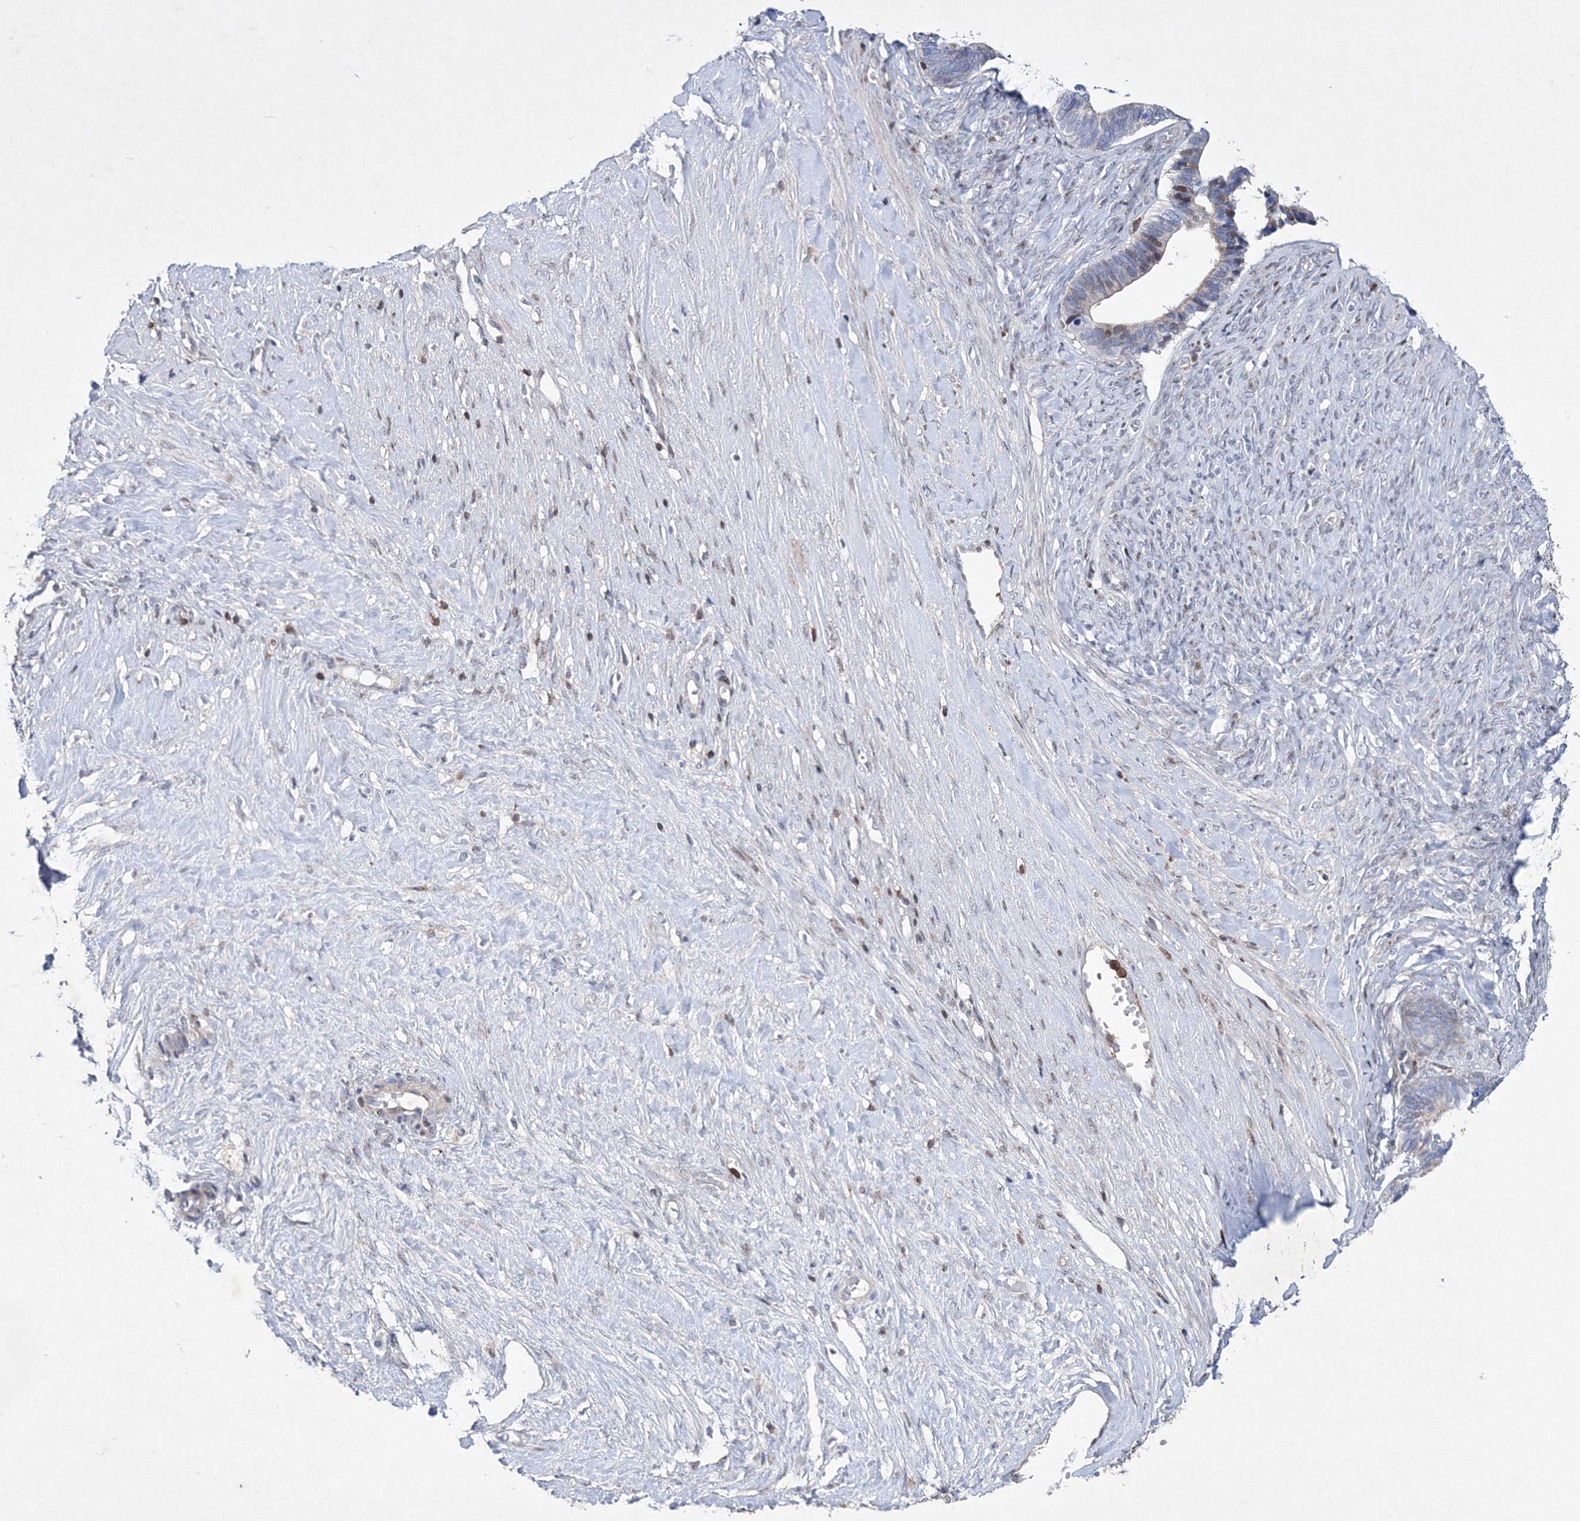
{"staining": {"intensity": "moderate", "quantity": "<25%", "location": "nuclear"}, "tissue": "ovarian cancer", "cell_type": "Tumor cells", "image_type": "cancer", "snomed": [{"axis": "morphology", "description": "Cystadenocarcinoma, serous, NOS"}, {"axis": "topography", "description": "Ovary"}], "caption": "Moderate nuclear protein expression is present in about <25% of tumor cells in ovarian cancer.", "gene": "RNPEPL1", "patient": {"sex": "female", "age": 56}}